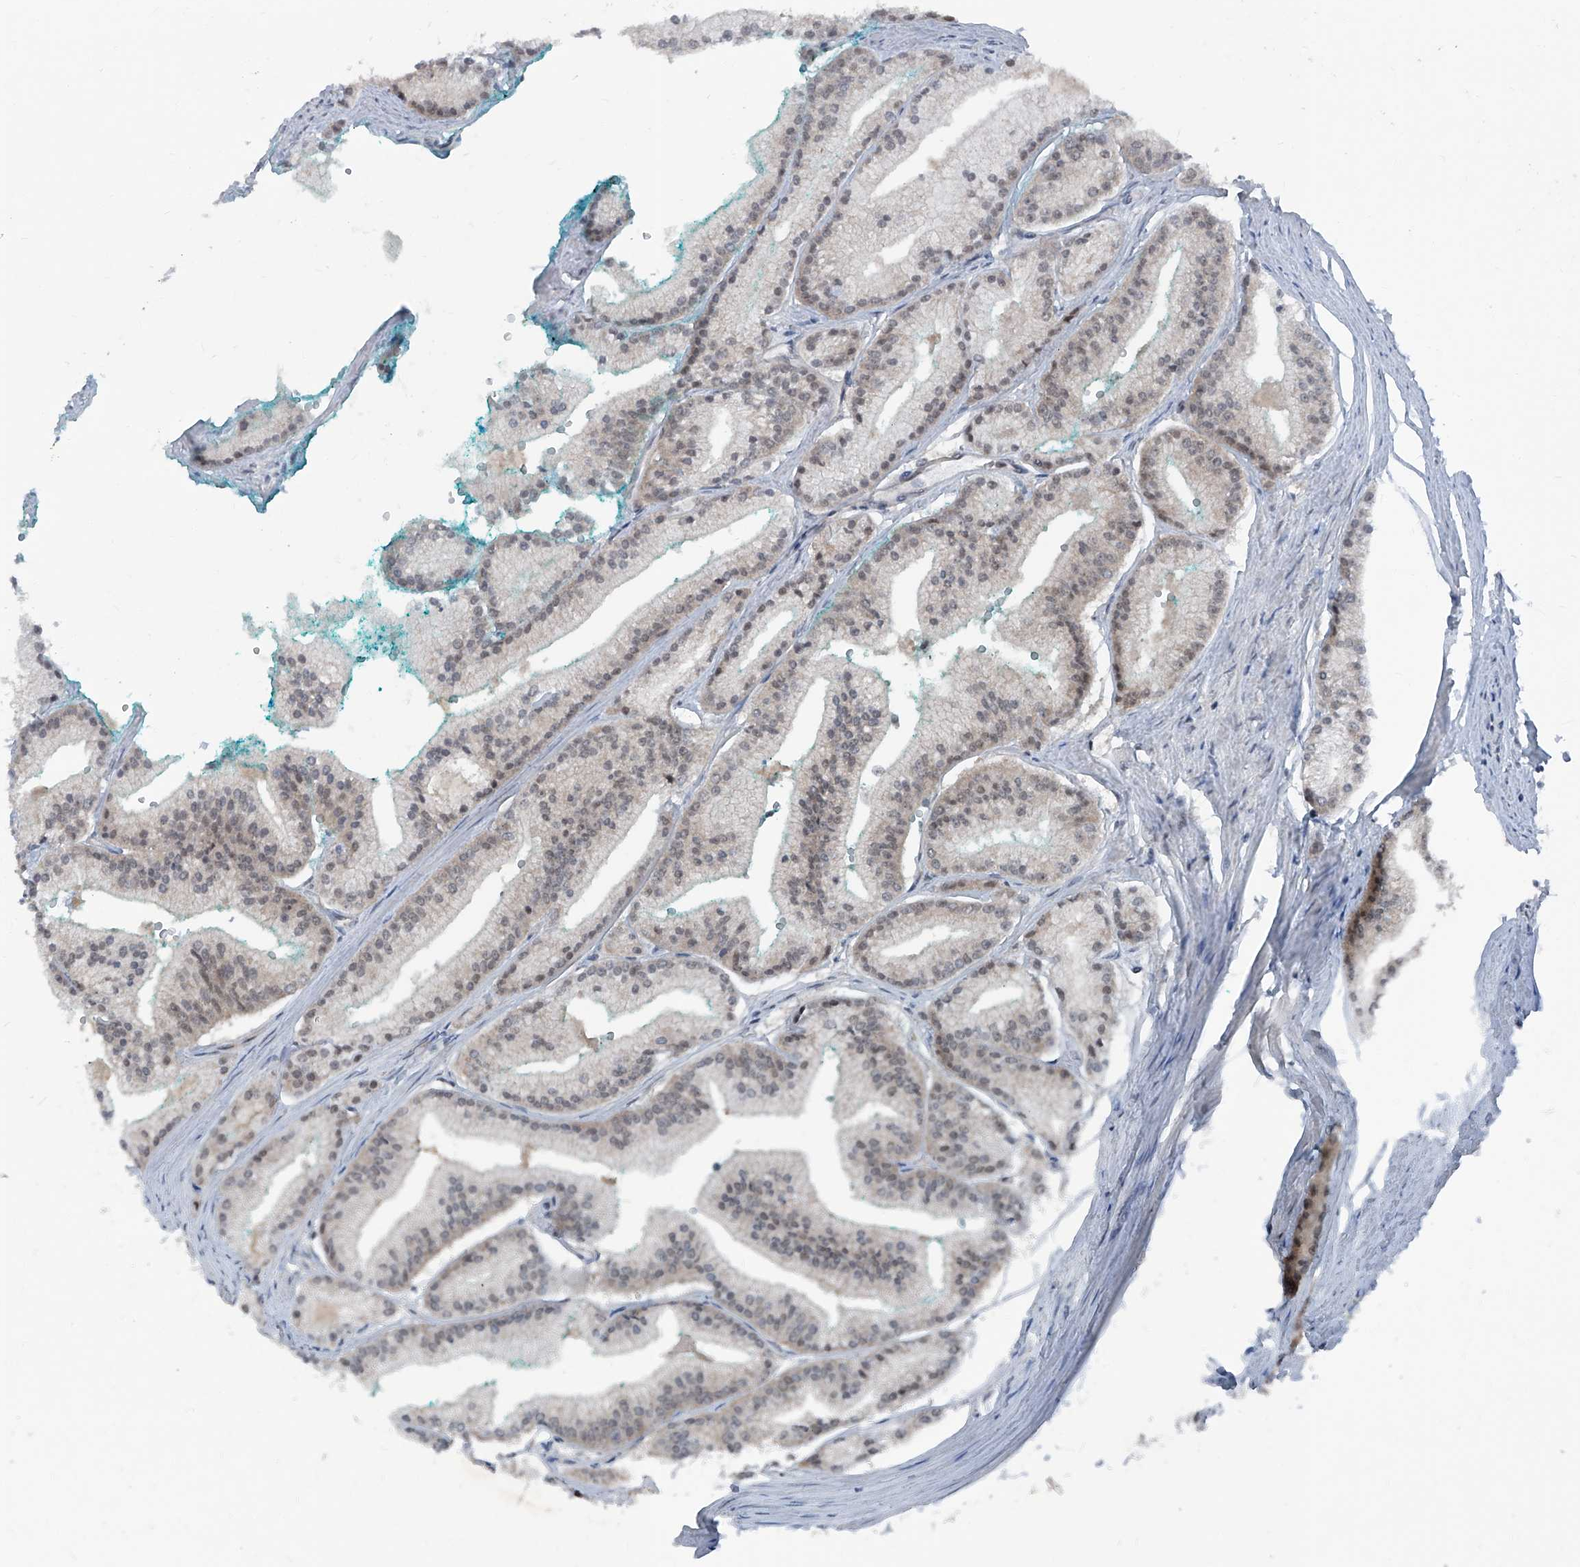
{"staining": {"intensity": "negative", "quantity": "none", "location": "none"}, "tissue": "prostate cancer", "cell_type": "Tumor cells", "image_type": "cancer", "snomed": [{"axis": "morphology", "description": "Adenocarcinoma, Low grade"}, {"axis": "topography", "description": "Prostate"}], "caption": "IHC micrograph of human low-grade adenocarcinoma (prostate) stained for a protein (brown), which exhibits no positivity in tumor cells.", "gene": "COA7", "patient": {"sex": "male", "age": 52}}